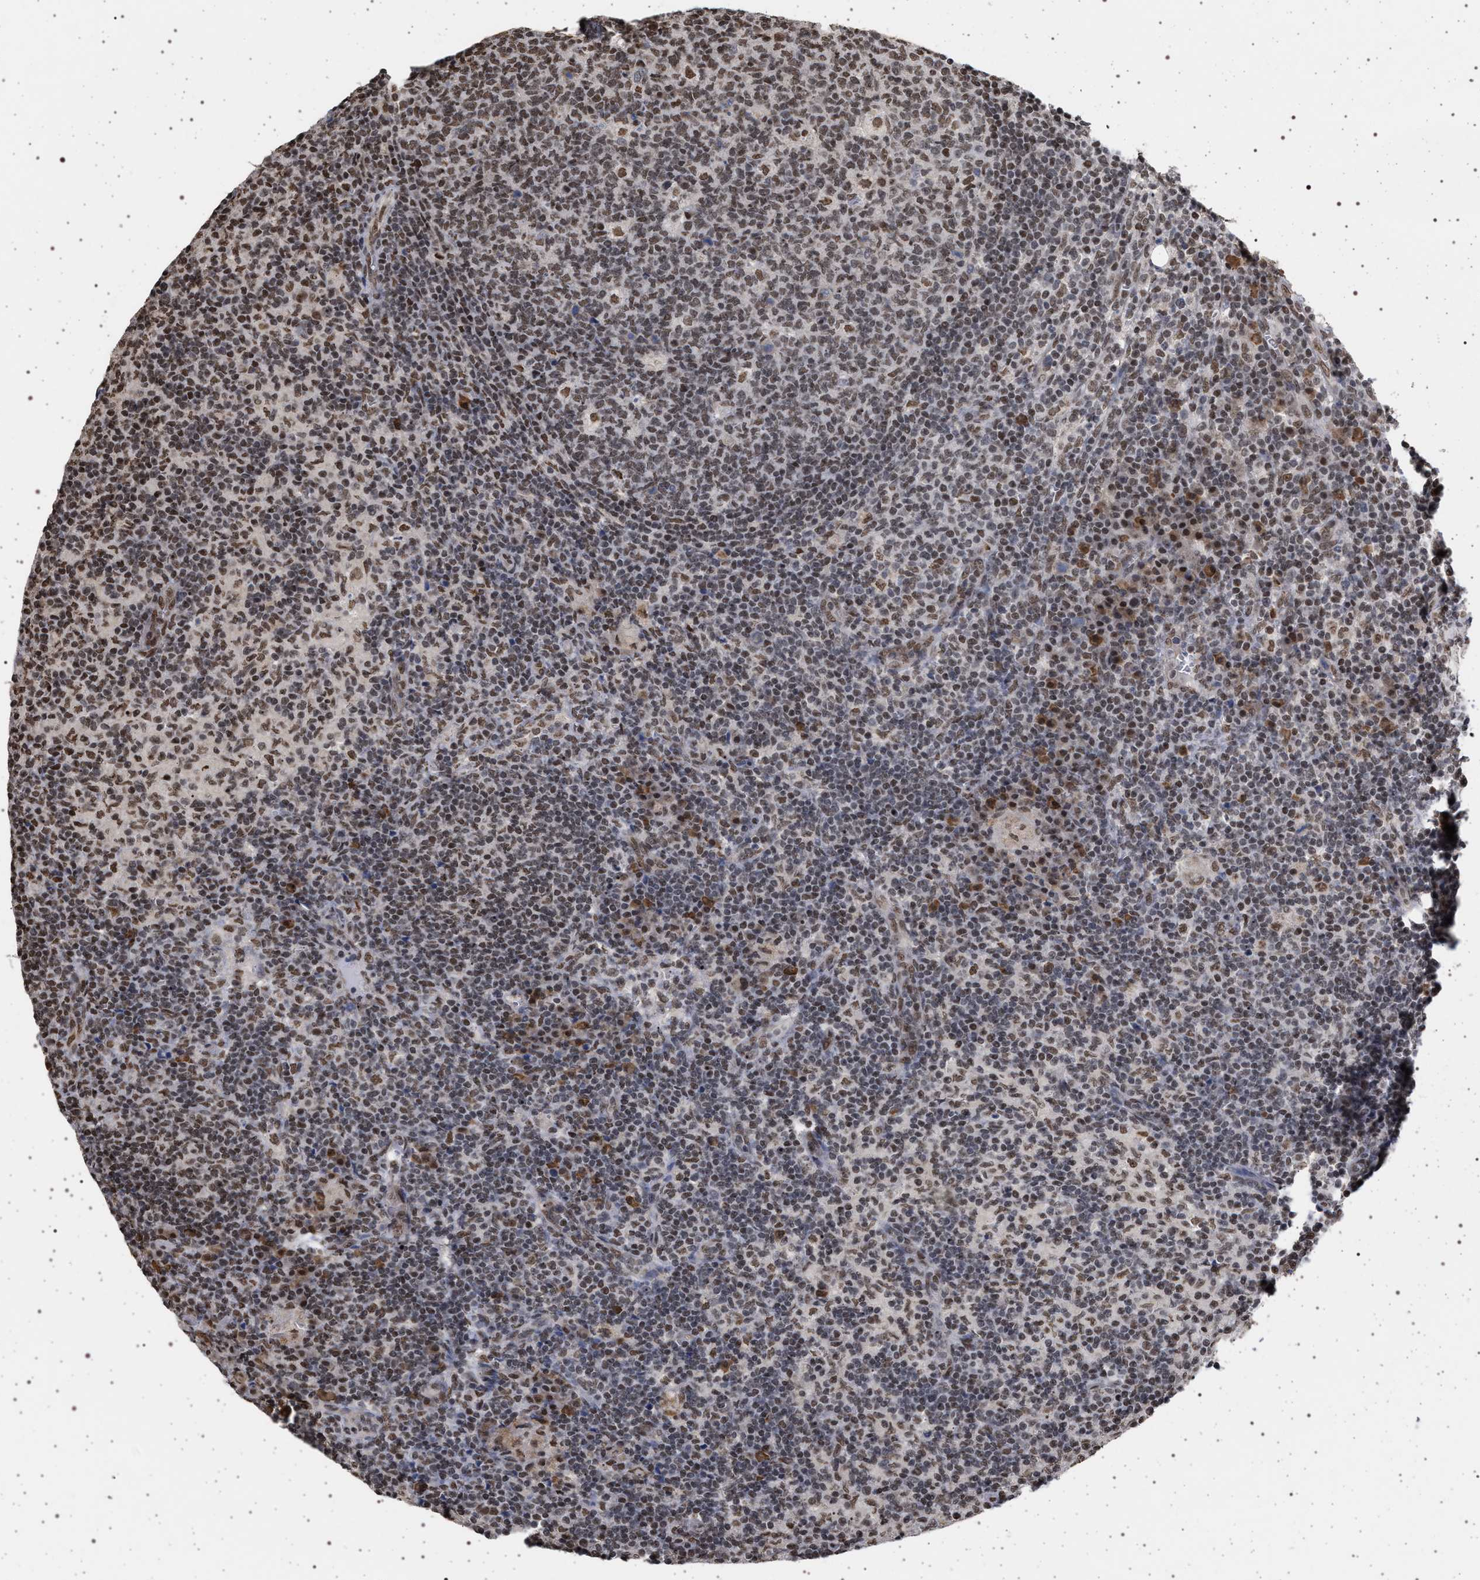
{"staining": {"intensity": "moderate", "quantity": "25%-75%", "location": "nuclear"}, "tissue": "lymph node", "cell_type": "Germinal center cells", "image_type": "normal", "snomed": [{"axis": "morphology", "description": "Normal tissue, NOS"}, {"axis": "morphology", "description": "Inflammation, NOS"}, {"axis": "topography", "description": "Lymph node"}], "caption": "Human lymph node stained for a protein (brown) demonstrates moderate nuclear positive expression in about 25%-75% of germinal center cells.", "gene": "PHF12", "patient": {"sex": "male", "age": 55}}